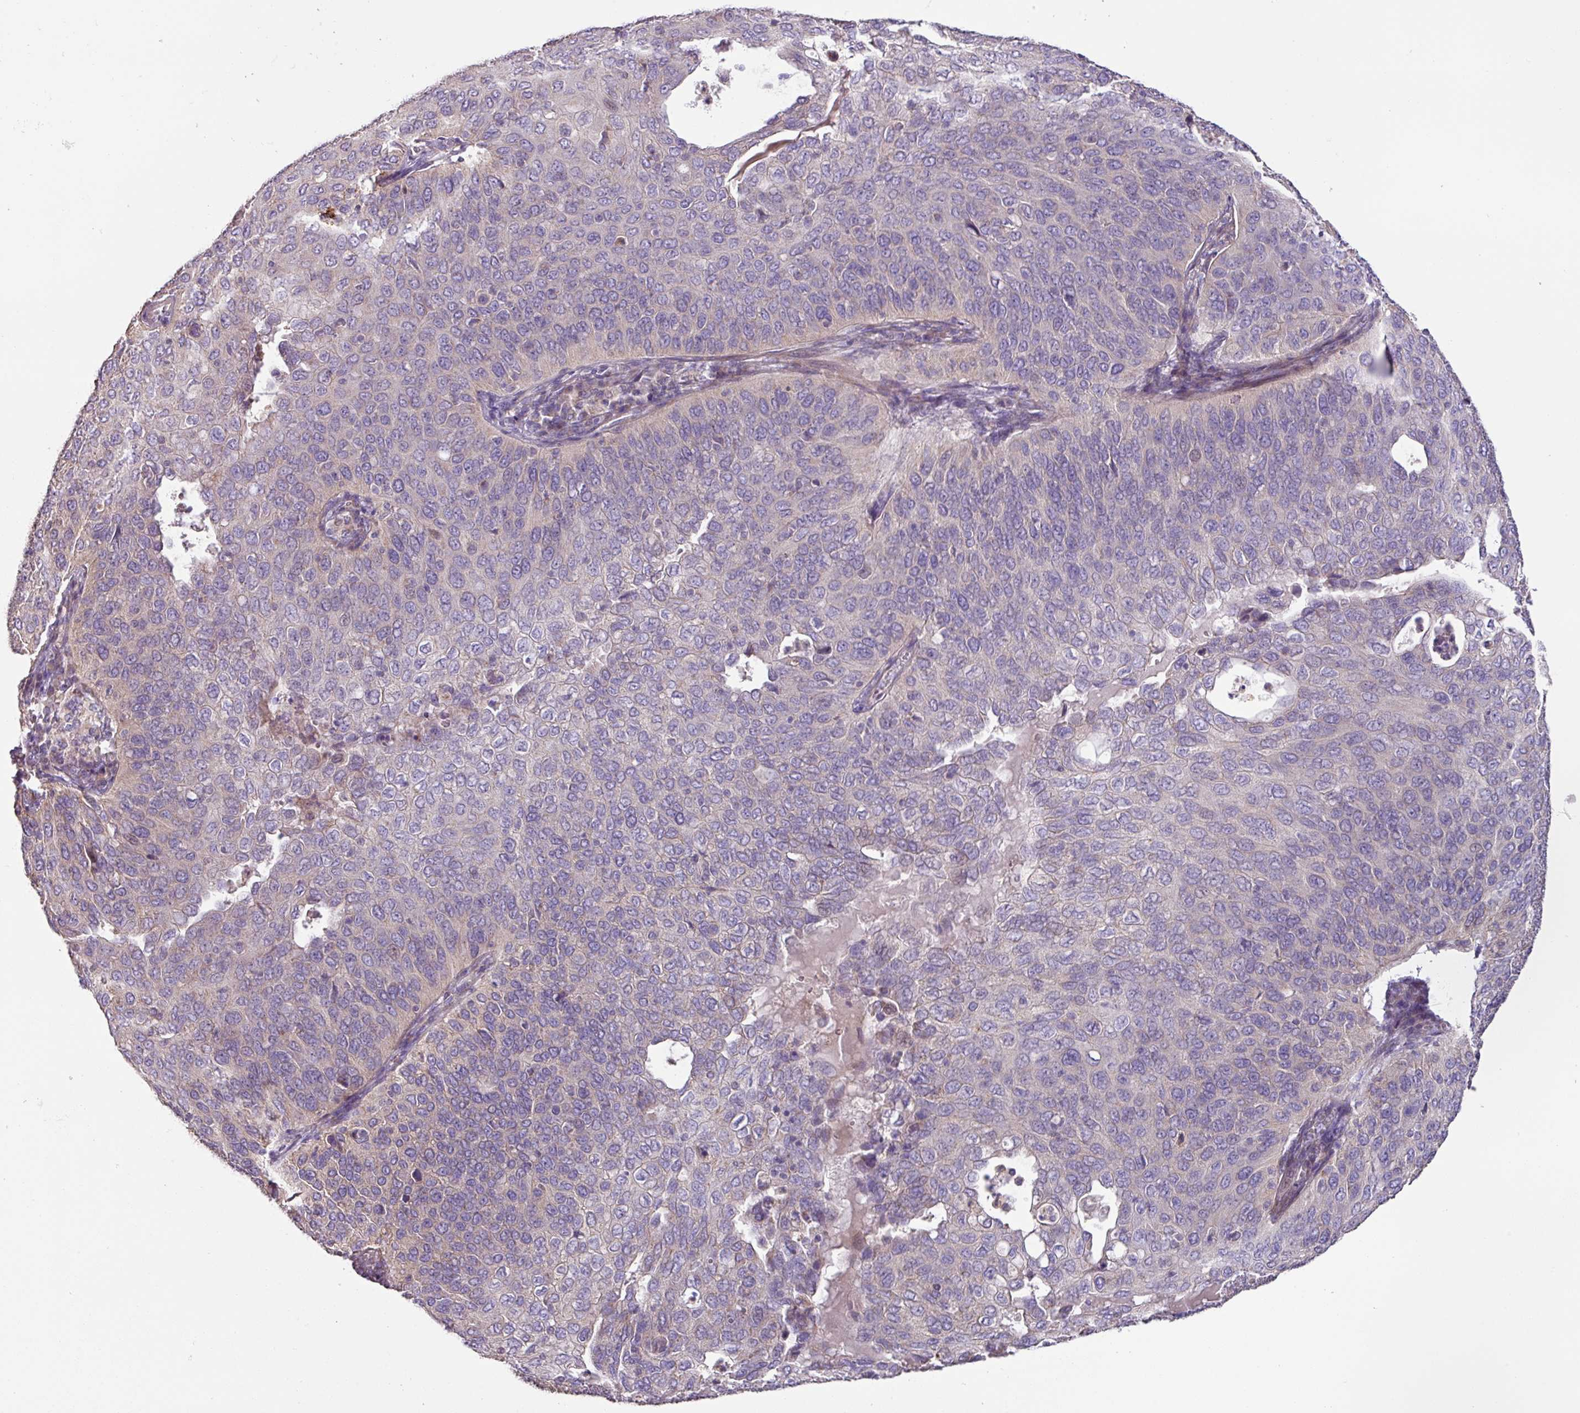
{"staining": {"intensity": "negative", "quantity": "none", "location": "none"}, "tissue": "cervical cancer", "cell_type": "Tumor cells", "image_type": "cancer", "snomed": [{"axis": "morphology", "description": "Squamous cell carcinoma, NOS"}, {"axis": "topography", "description": "Cervix"}], "caption": "Immunohistochemical staining of human cervical cancer shows no significant staining in tumor cells.", "gene": "MRRF", "patient": {"sex": "female", "age": 36}}